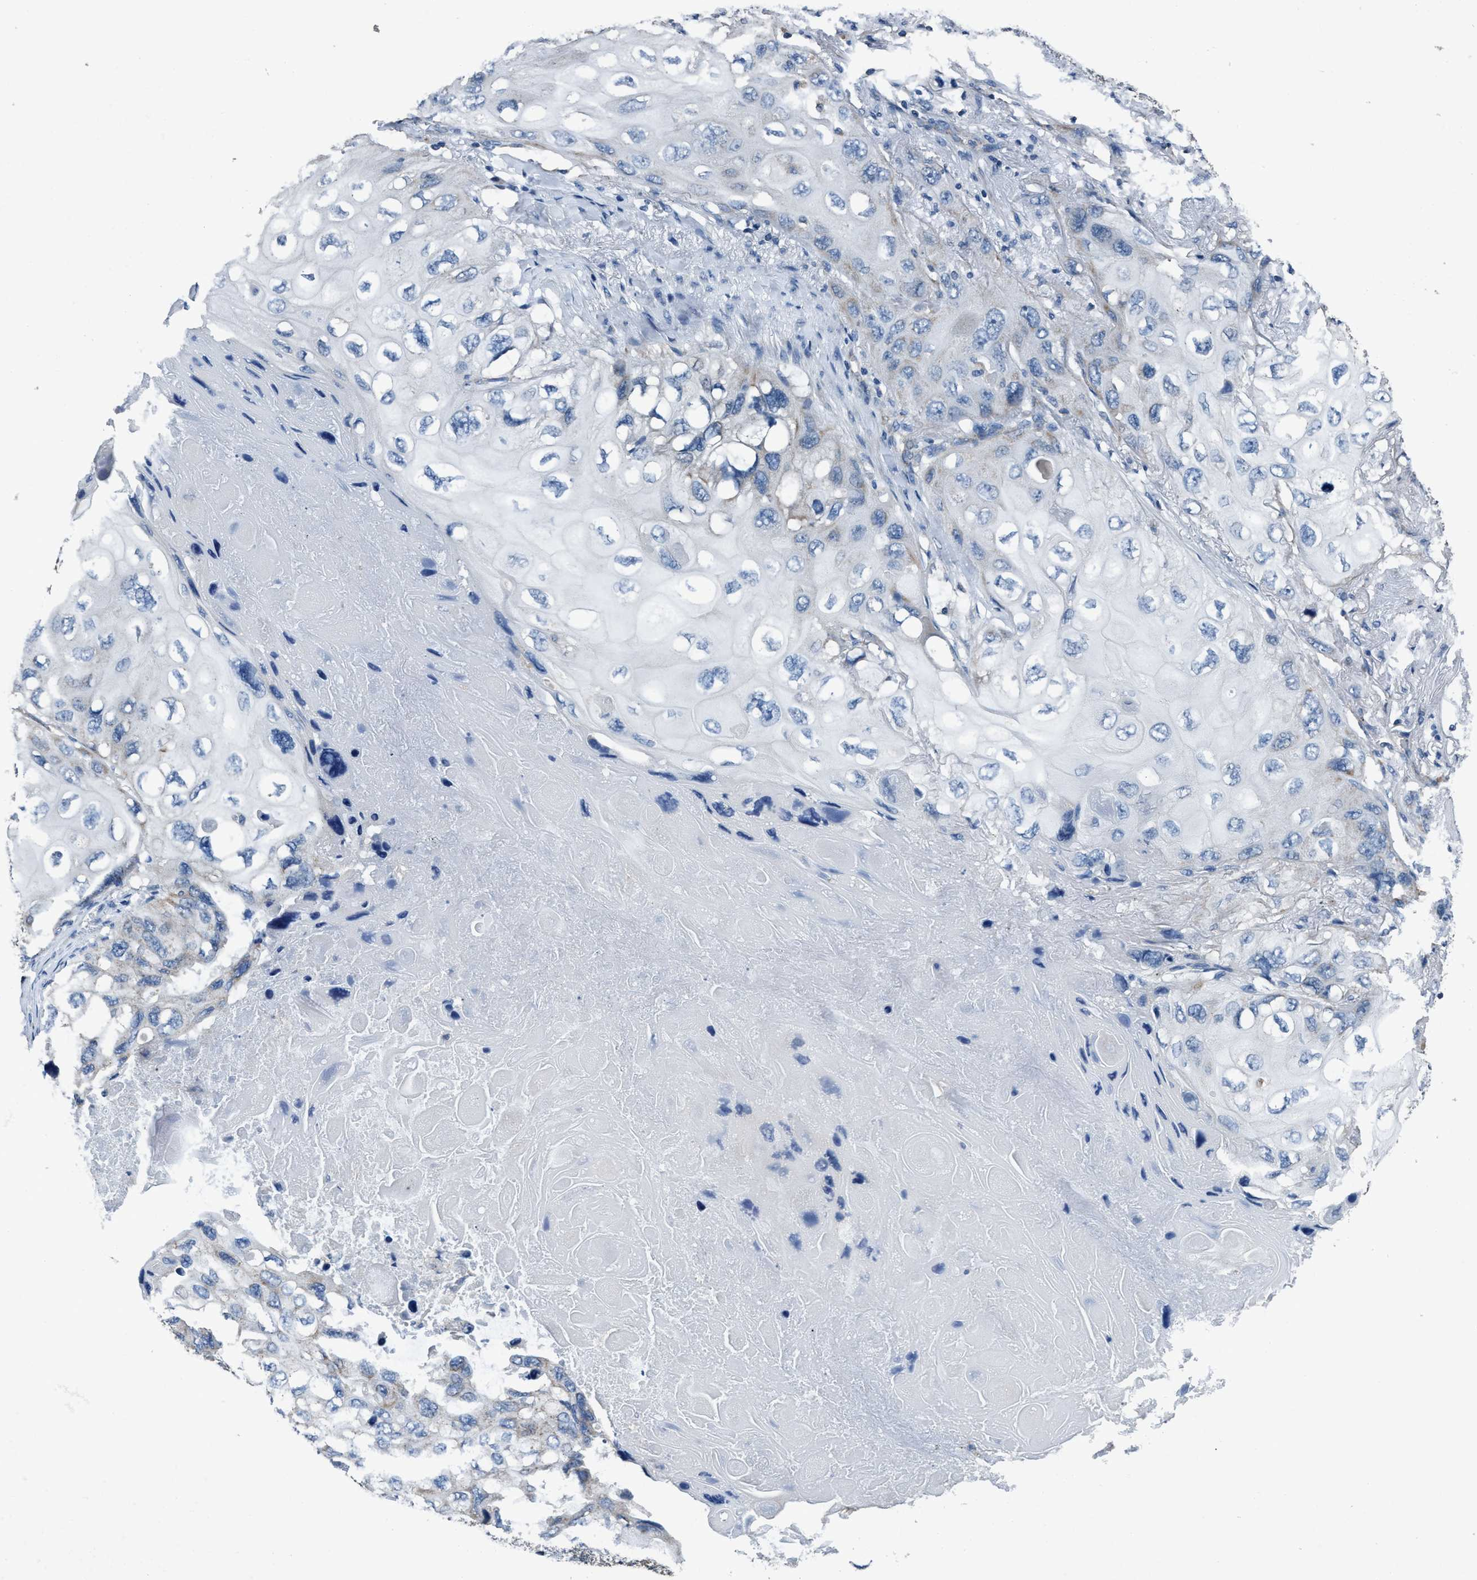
{"staining": {"intensity": "negative", "quantity": "none", "location": "none"}, "tissue": "lung cancer", "cell_type": "Tumor cells", "image_type": "cancer", "snomed": [{"axis": "morphology", "description": "Squamous cell carcinoma, NOS"}, {"axis": "topography", "description": "Lung"}], "caption": "Protein analysis of squamous cell carcinoma (lung) reveals no significant staining in tumor cells.", "gene": "ANKFN1", "patient": {"sex": "female", "age": 73}}